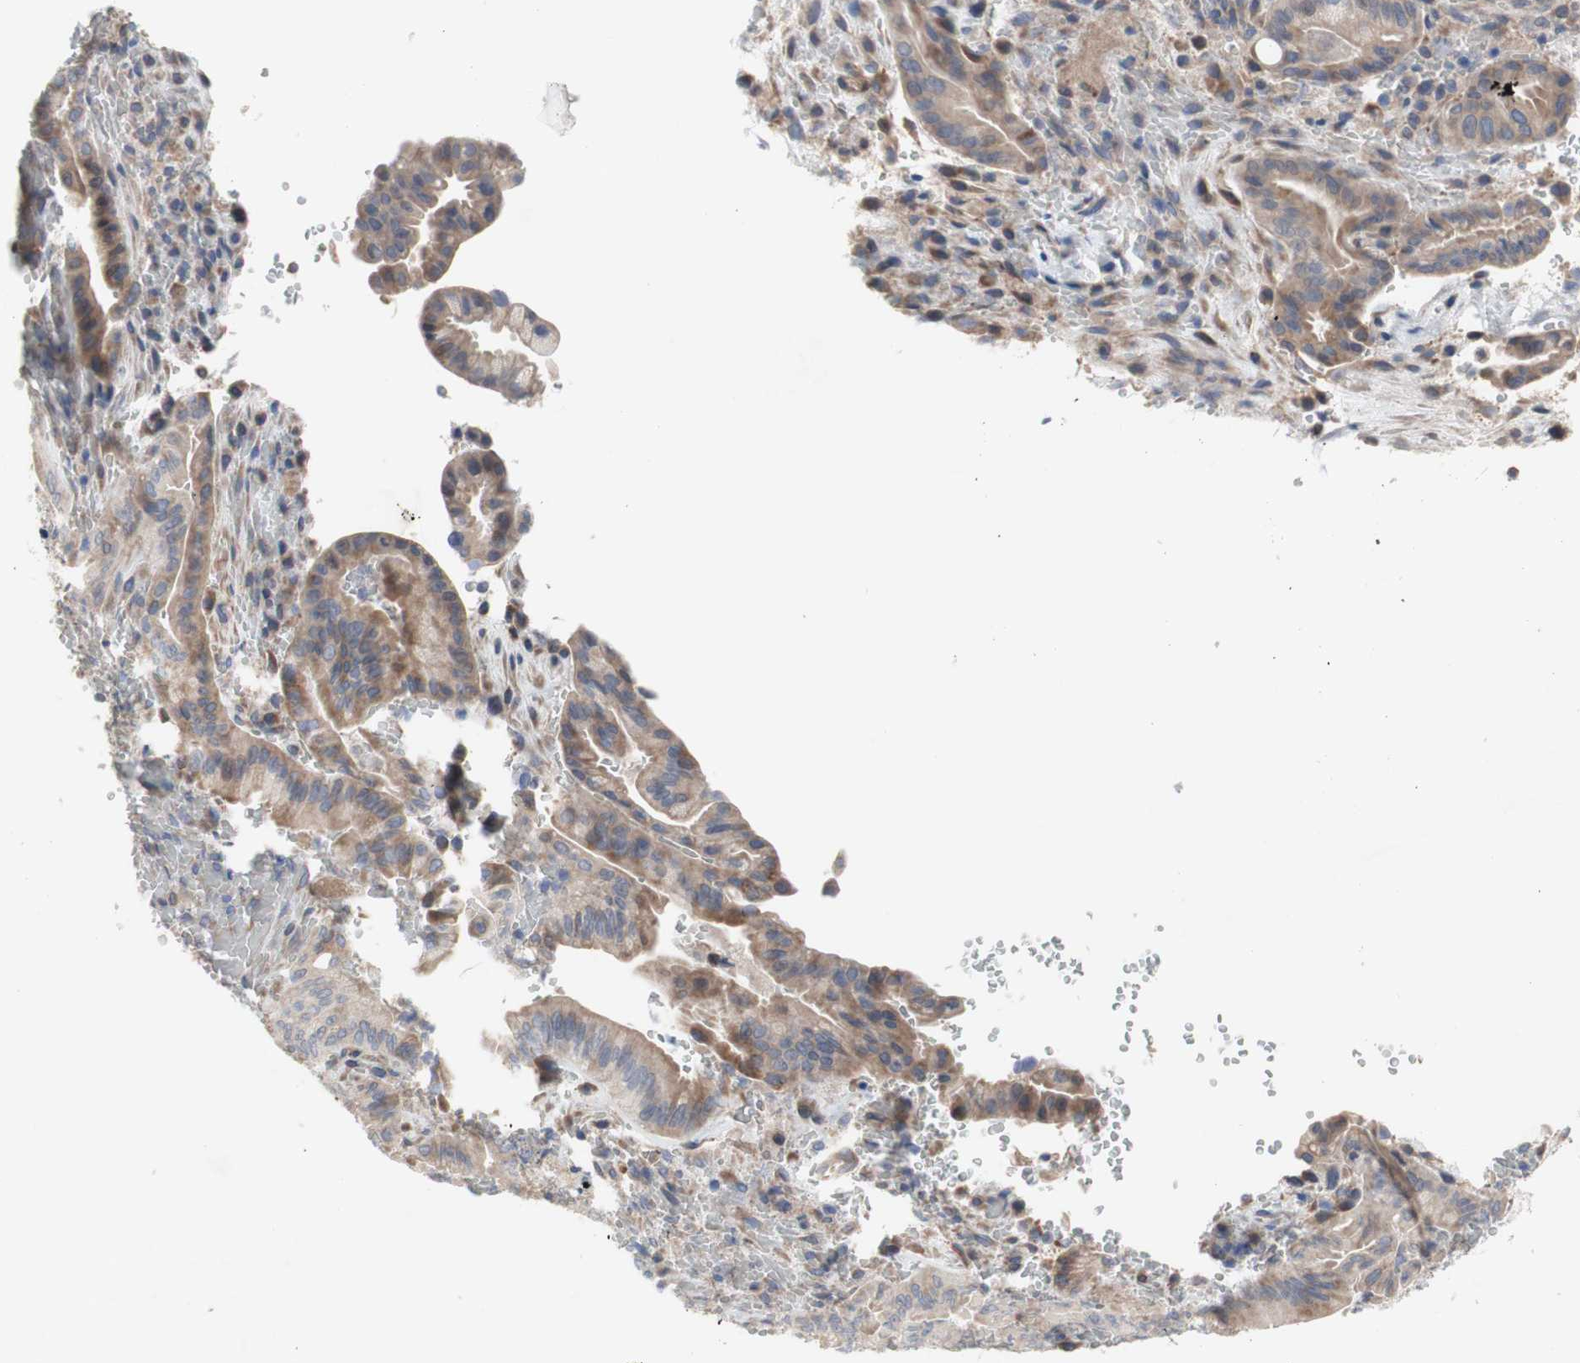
{"staining": {"intensity": "moderate", "quantity": ">75%", "location": "cytoplasmic/membranous"}, "tissue": "liver cancer", "cell_type": "Tumor cells", "image_type": "cancer", "snomed": [{"axis": "morphology", "description": "Cholangiocarcinoma"}, {"axis": "topography", "description": "Liver"}], "caption": "IHC (DAB) staining of human liver cholangiocarcinoma exhibits moderate cytoplasmic/membranous protein positivity in about >75% of tumor cells. The staining is performed using DAB brown chromogen to label protein expression. The nuclei are counter-stained blue using hematoxylin.", "gene": "TTC14", "patient": {"sex": "female", "age": 68}}